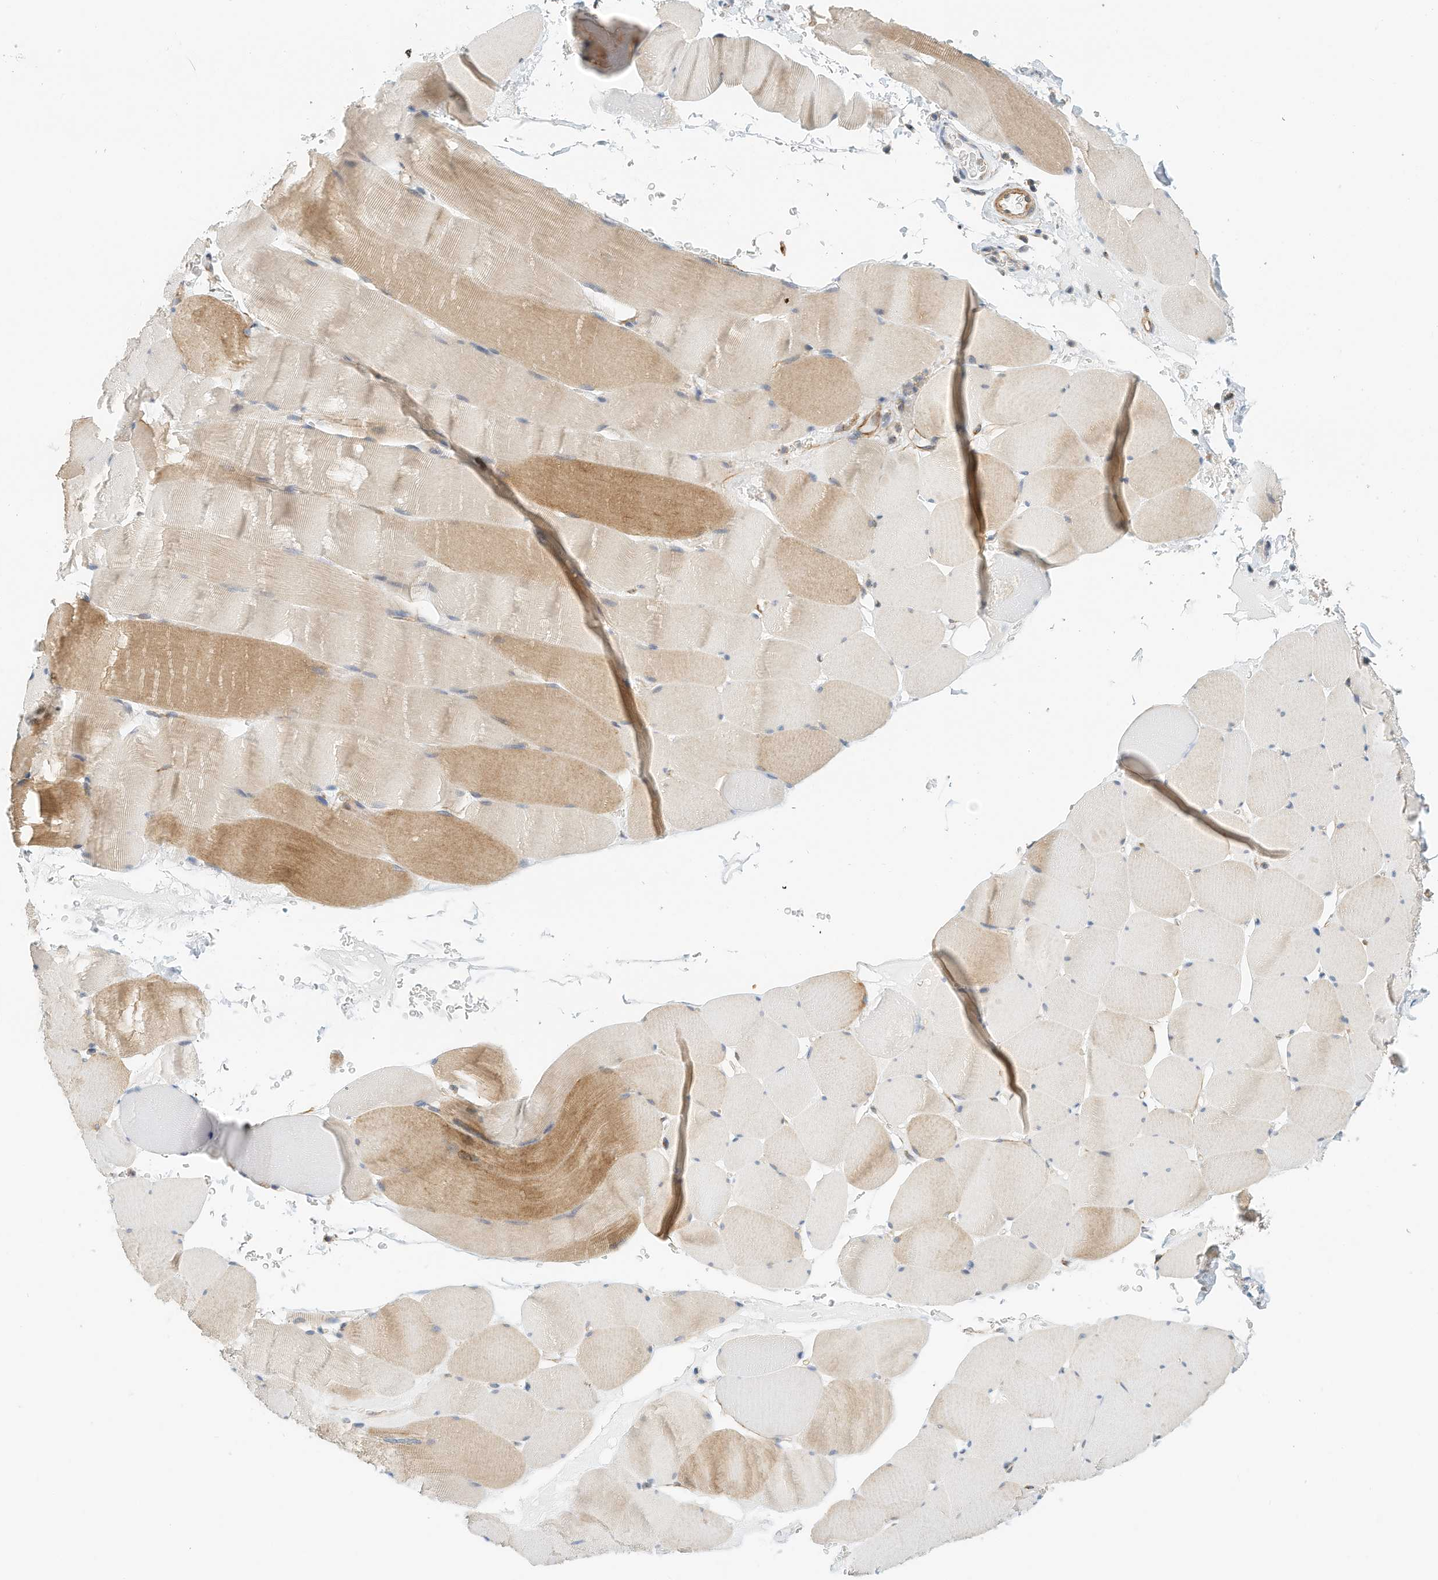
{"staining": {"intensity": "moderate", "quantity": "<25%", "location": "cytoplasmic/membranous"}, "tissue": "skeletal muscle", "cell_type": "Myocytes", "image_type": "normal", "snomed": [{"axis": "morphology", "description": "Normal tissue, NOS"}, {"axis": "topography", "description": "Skeletal muscle"}], "caption": "The micrograph reveals staining of unremarkable skeletal muscle, revealing moderate cytoplasmic/membranous protein expression (brown color) within myocytes.", "gene": "MICAL1", "patient": {"sex": "male", "age": 62}}